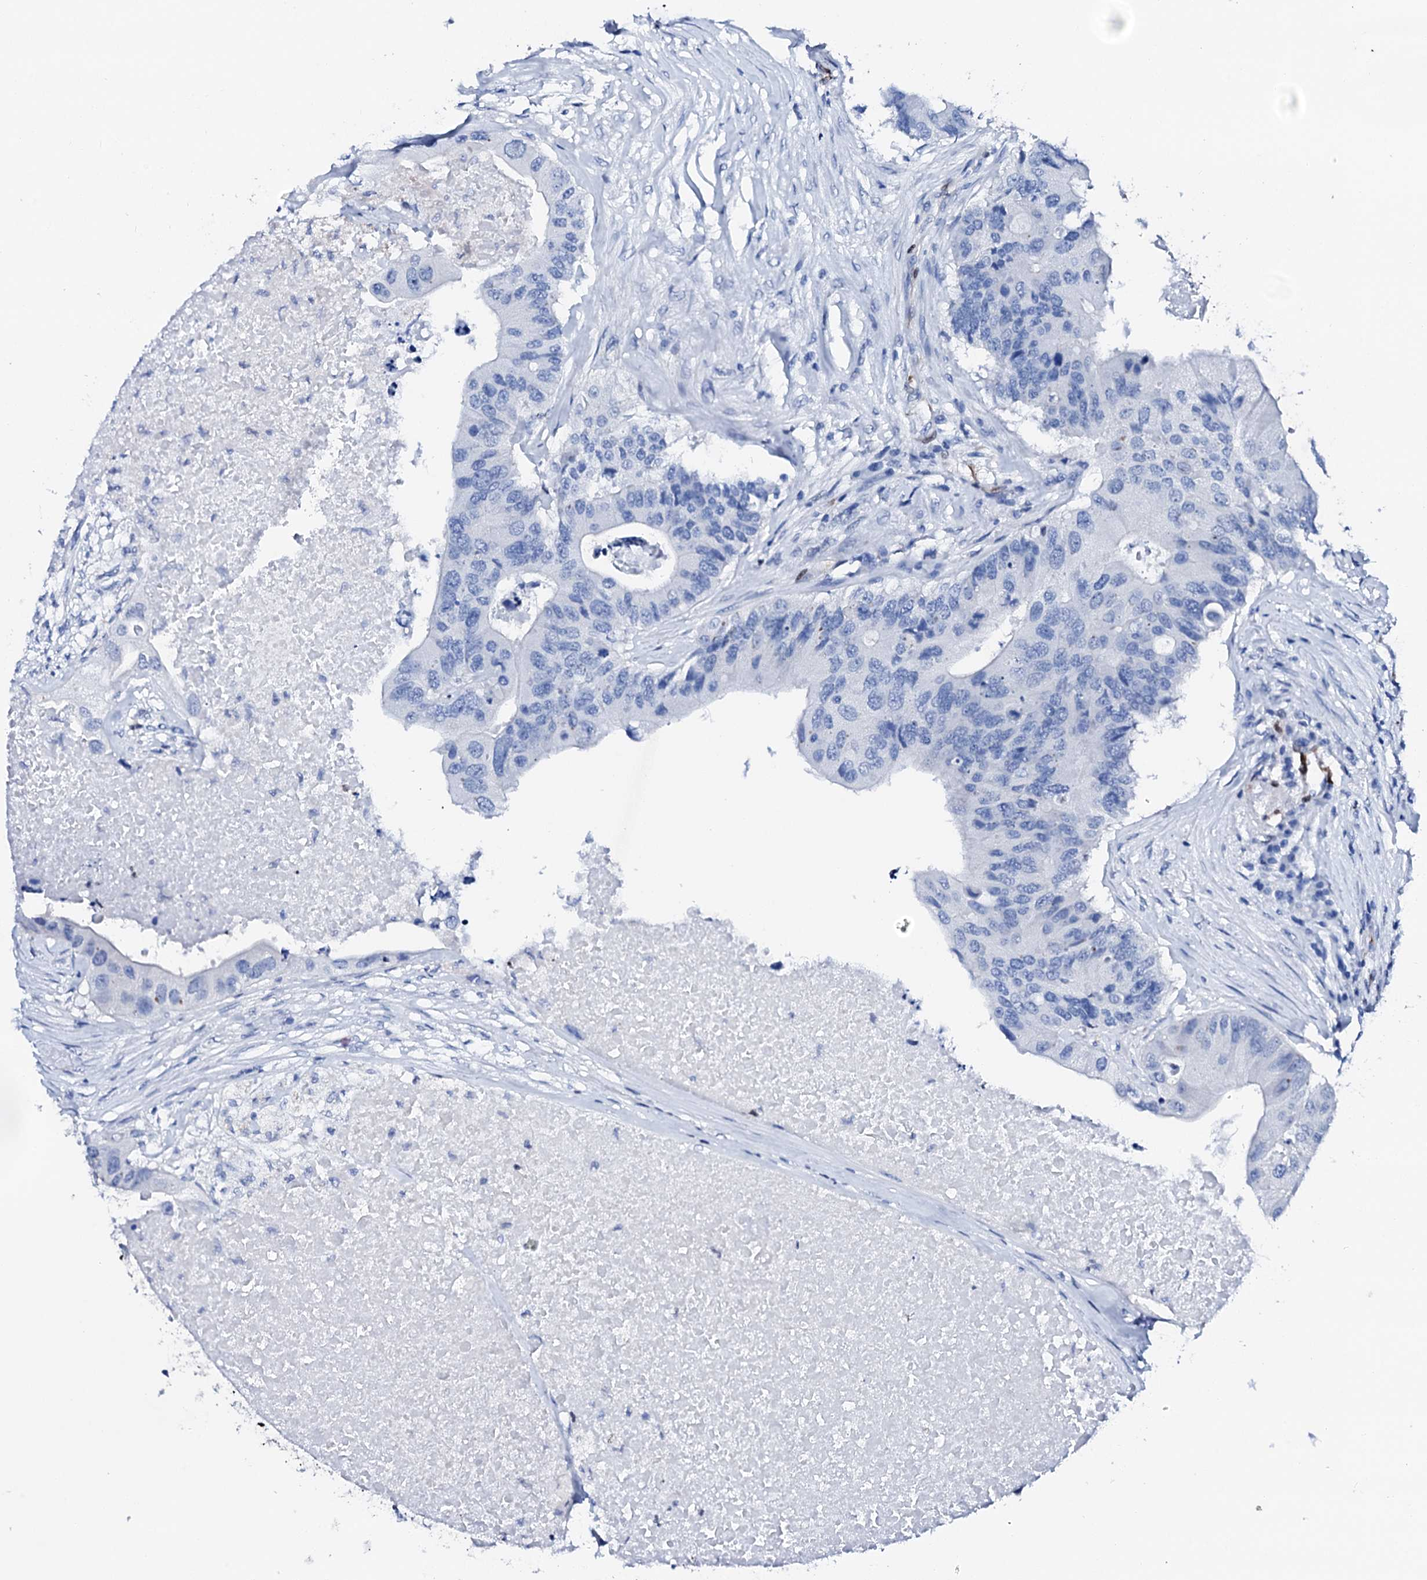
{"staining": {"intensity": "negative", "quantity": "none", "location": "none"}, "tissue": "colorectal cancer", "cell_type": "Tumor cells", "image_type": "cancer", "snomed": [{"axis": "morphology", "description": "Adenocarcinoma, NOS"}, {"axis": "topography", "description": "Colon"}], "caption": "Immunohistochemistry (IHC) of human adenocarcinoma (colorectal) displays no expression in tumor cells.", "gene": "NRIP2", "patient": {"sex": "male", "age": 71}}